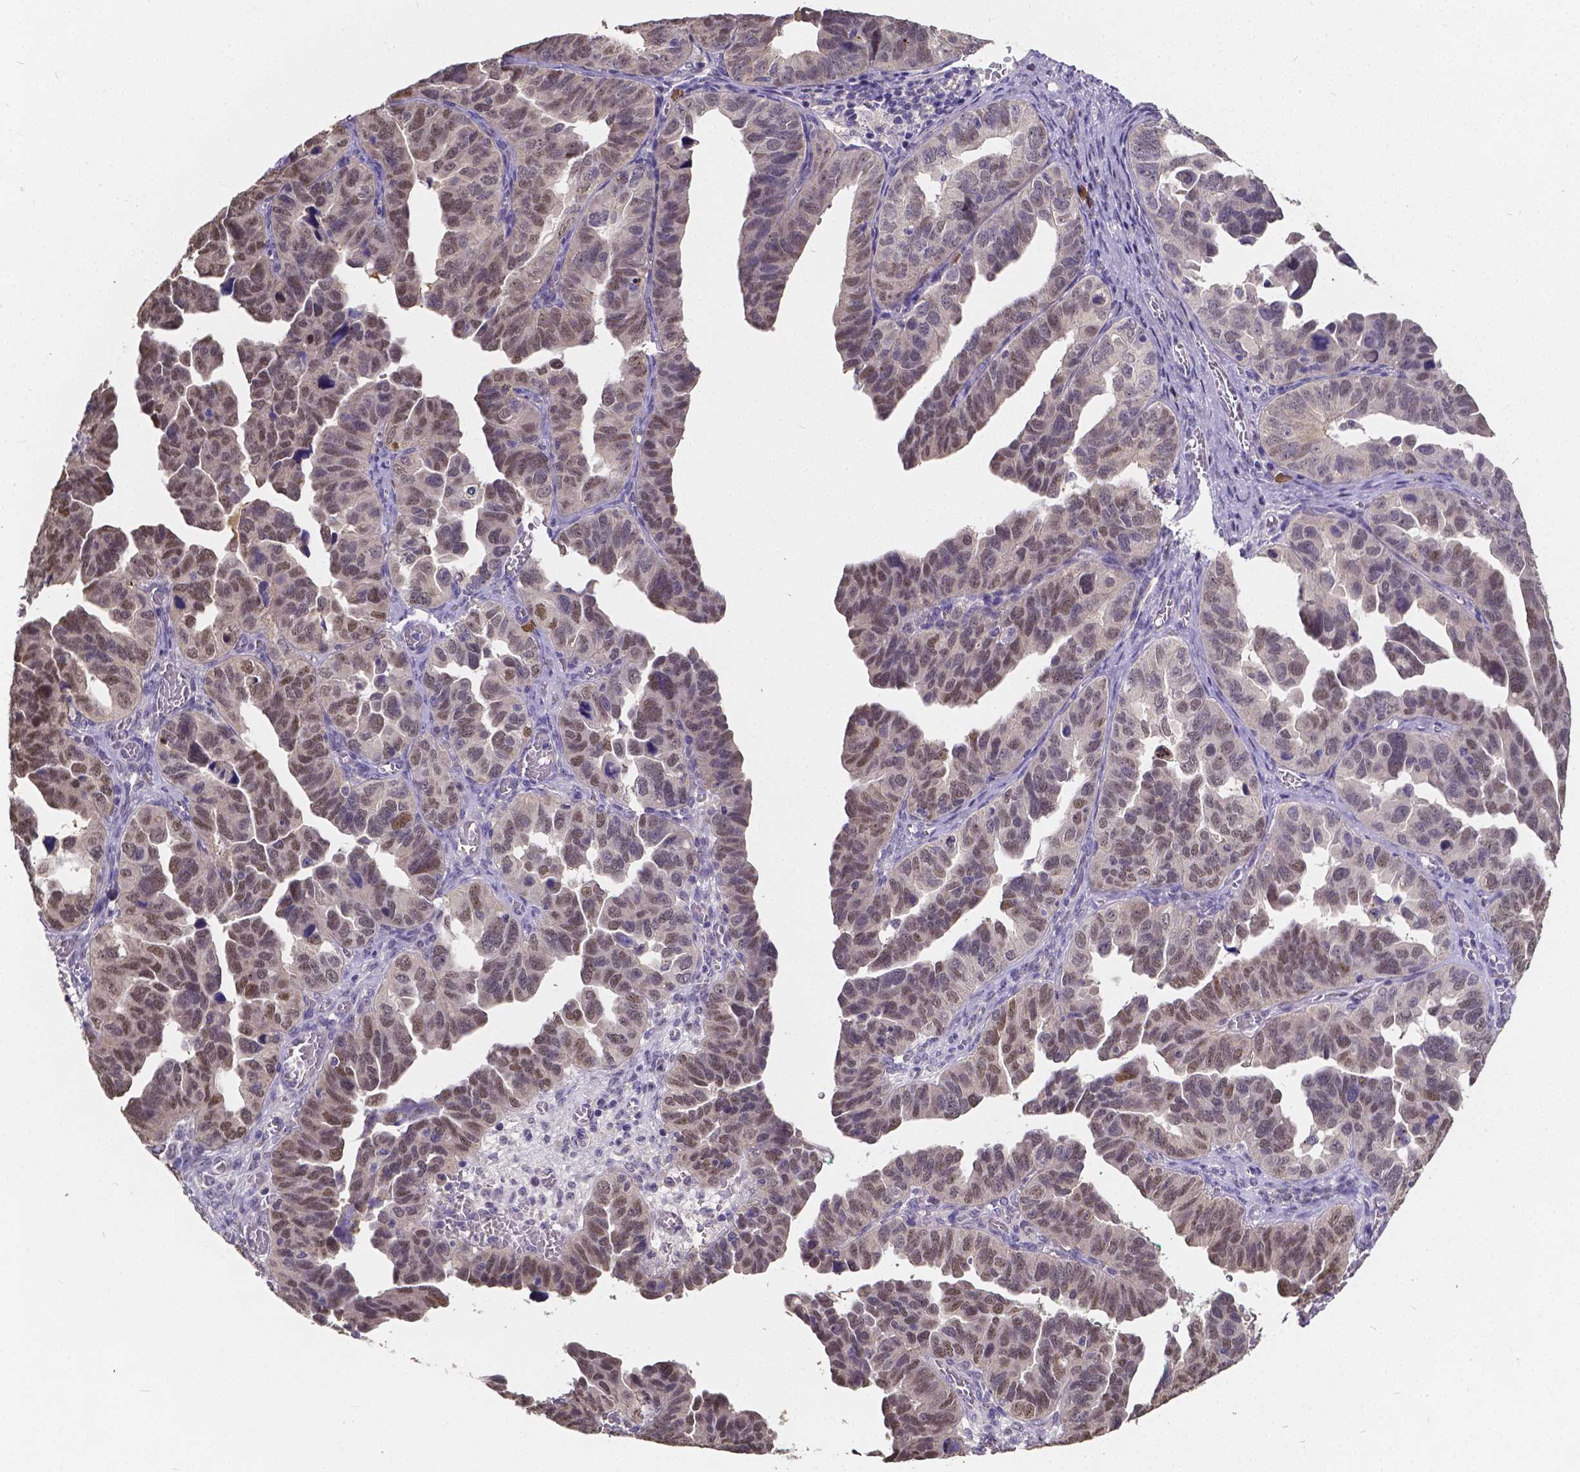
{"staining": {"intensity": "moderate", "quantity": "25%-75%", "location": "nuclear"}, "tissue": "ovarian cancer", "cell_type": "Tumor cells", "image_type": "cancer", "snomed": [{"axis": "morphology", "description": "Cystadenocarcinoma, serous, NOS"}, {"axis": "topography", "description": "Ovary"}], "caption": "Protein staining of ovarian cancer tissue demonstrates moderate nuclear expression in about 25%-75% of tumor cells.", "gene": "CTNNA2", "patient": {"sex": "female", "age": 64}}